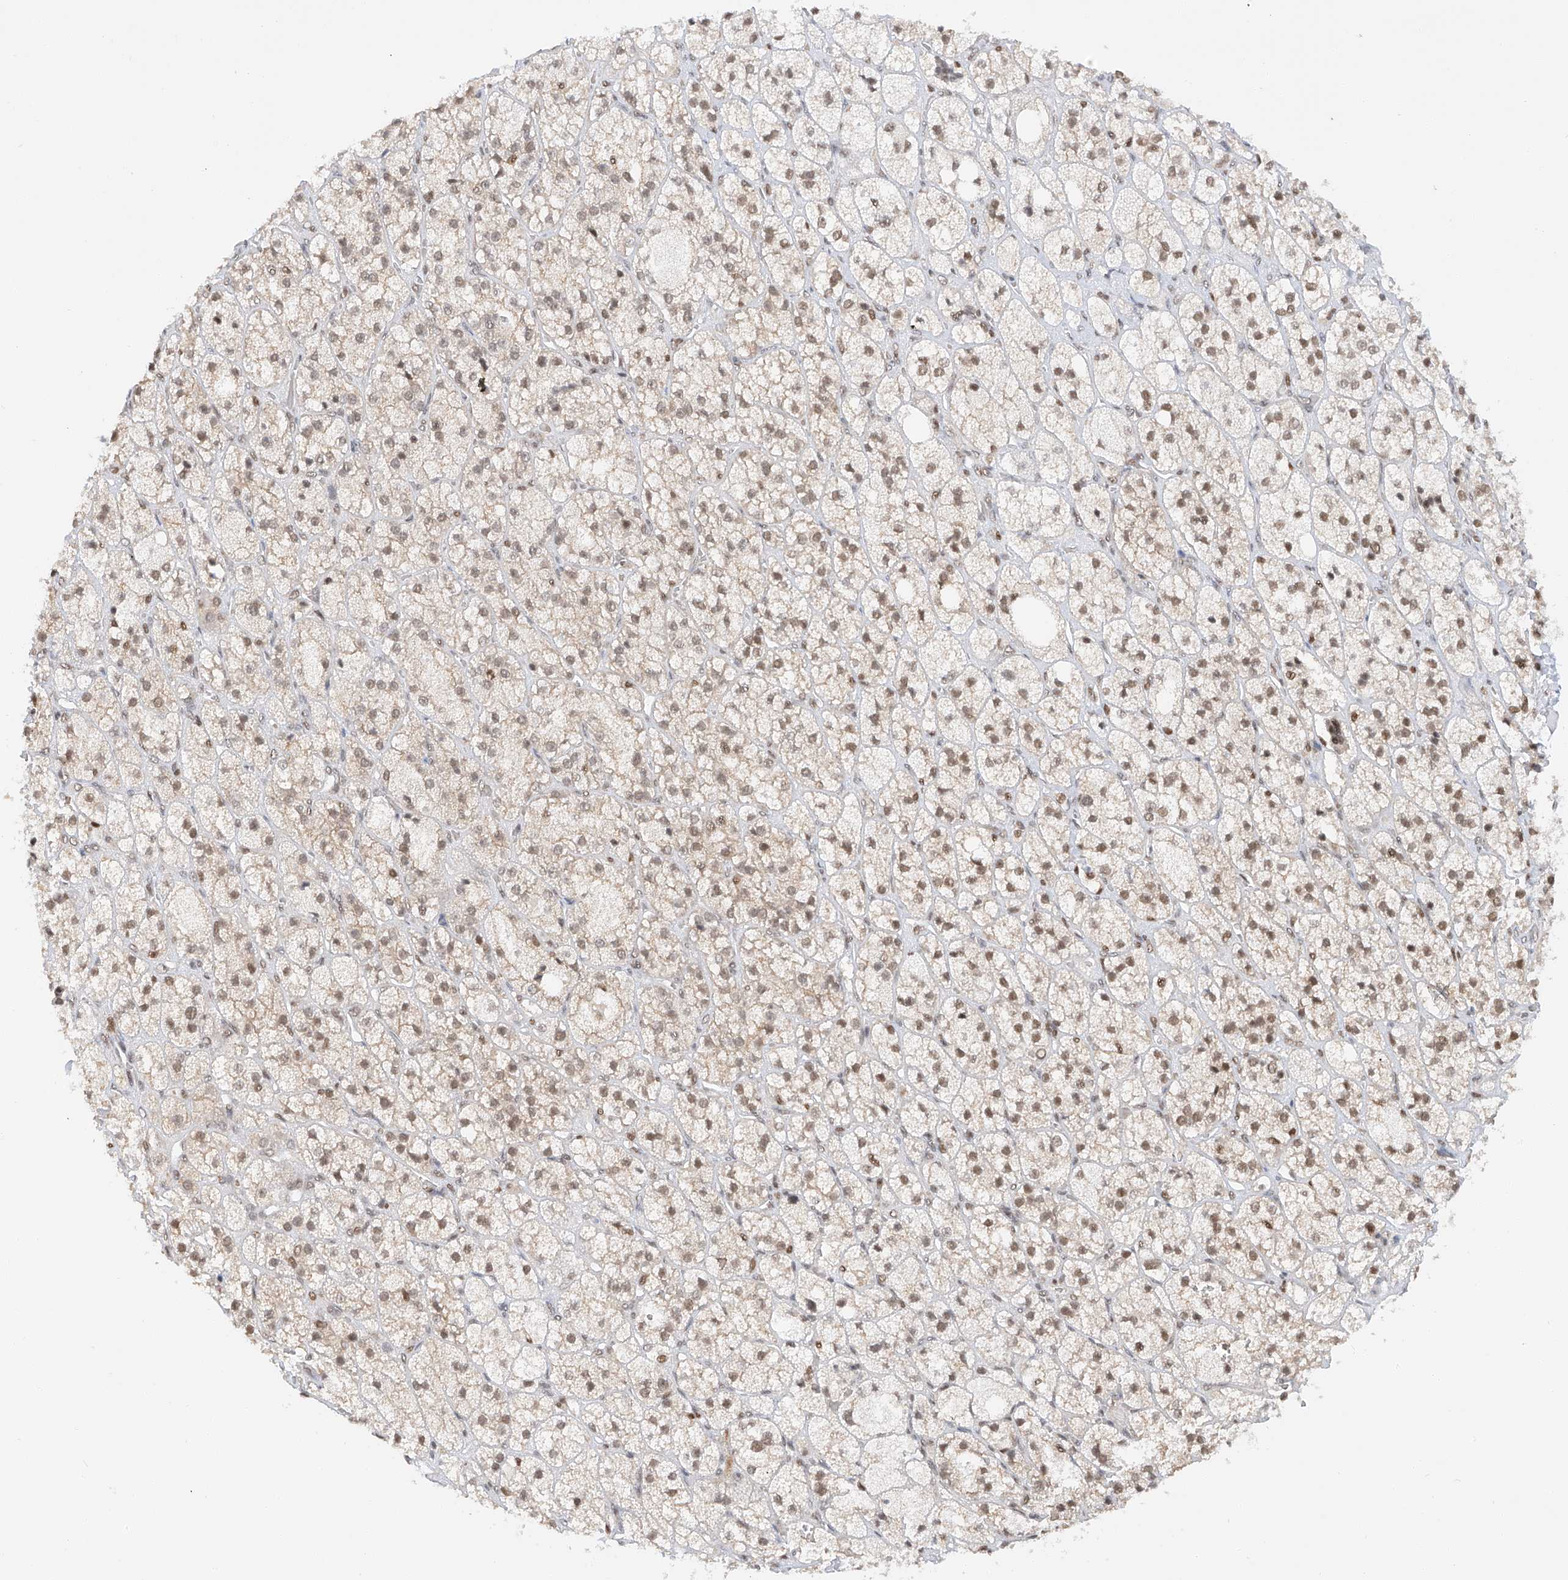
{"staining": {"intensity": "moderate", "quantity": "25%-75%", "location": "nuclear"}, "tissue": "adrenal gland", "cell_type": "Glandular cells", "image_type": "normal", "snomed": [{"axis": "morphology", "description": "Normal tissue, NOS"}, {"axis": "topography", "description": "Adrenal gland"}], "caption": "IHC of benign human adrenal gland reveals medium levels of moderate nuclear expression in about 25%-75% of glandular cells. (DAB (3,3'-diaminobenzidine) IHC with brightfield microscopy, high magnification).", "gene": "POGK", "patient": {"sex": "male", "age": 61}}